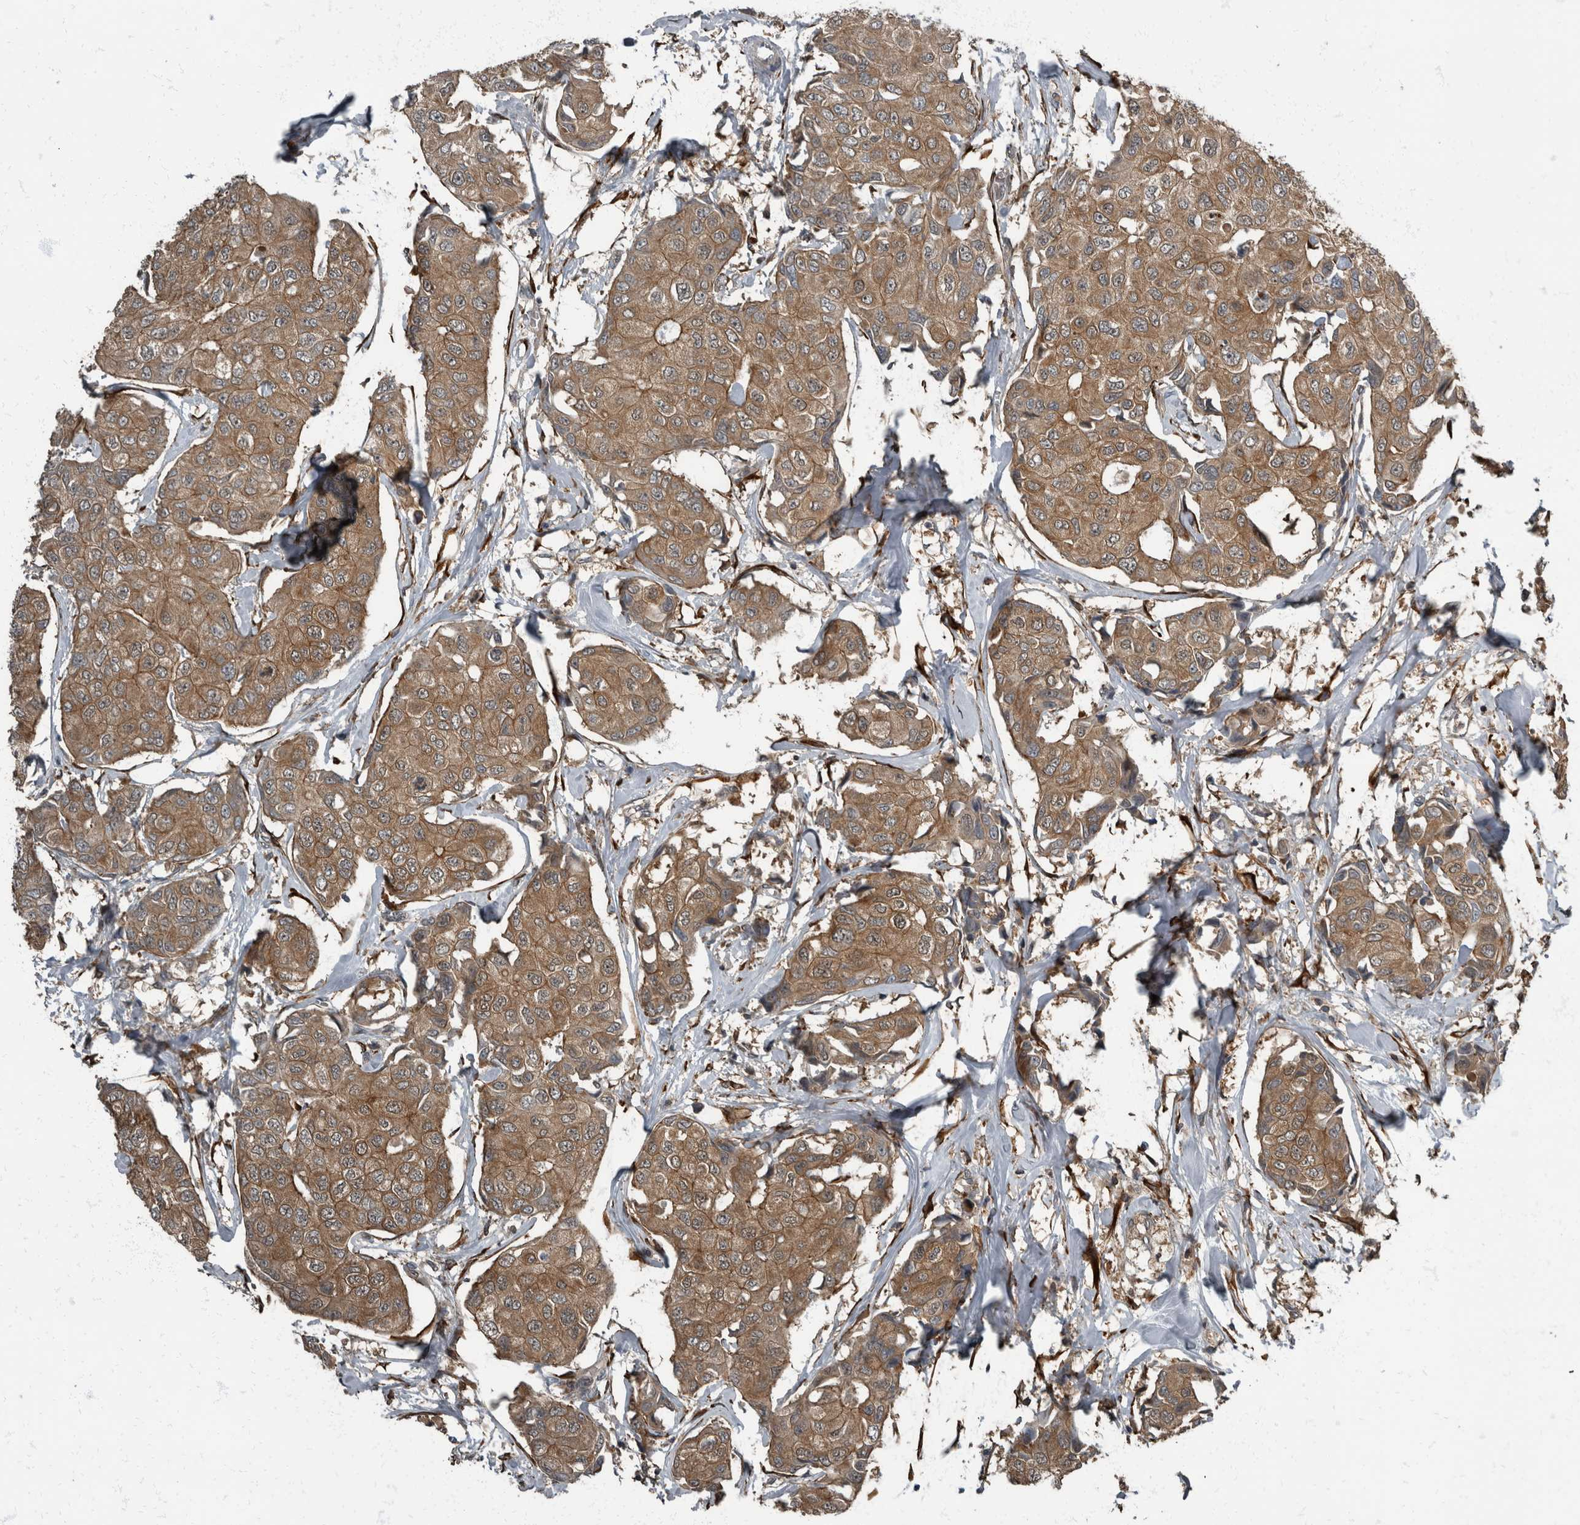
{"staining": {"intensity": "moderate", "quantity": ">75%", "location": "cytoplasmic/membranous"}, "tissue": "breast cancer", "cell_type": "Tumor cells", "image_type": "cancer", "snomed": [{"axis": "morphology", "description": "Duct carcinoma"}, {"axis": "topography", "description": "Breast"}], "caption": "IHC staining of infiltrating ductal carcinoma (breast), which exhibits medium levels of moderate cytoplasmic/membranous staining in about >75% of tumor cells indicating moderate cytoplasmic/membranous protein staining. The staining was performed using DAB (brown) for protein detection and nuclei were counterstained in hematoxylin (blue).", "gene": "RABGGTB", "patient": {"sex": "female", "age": 80}}